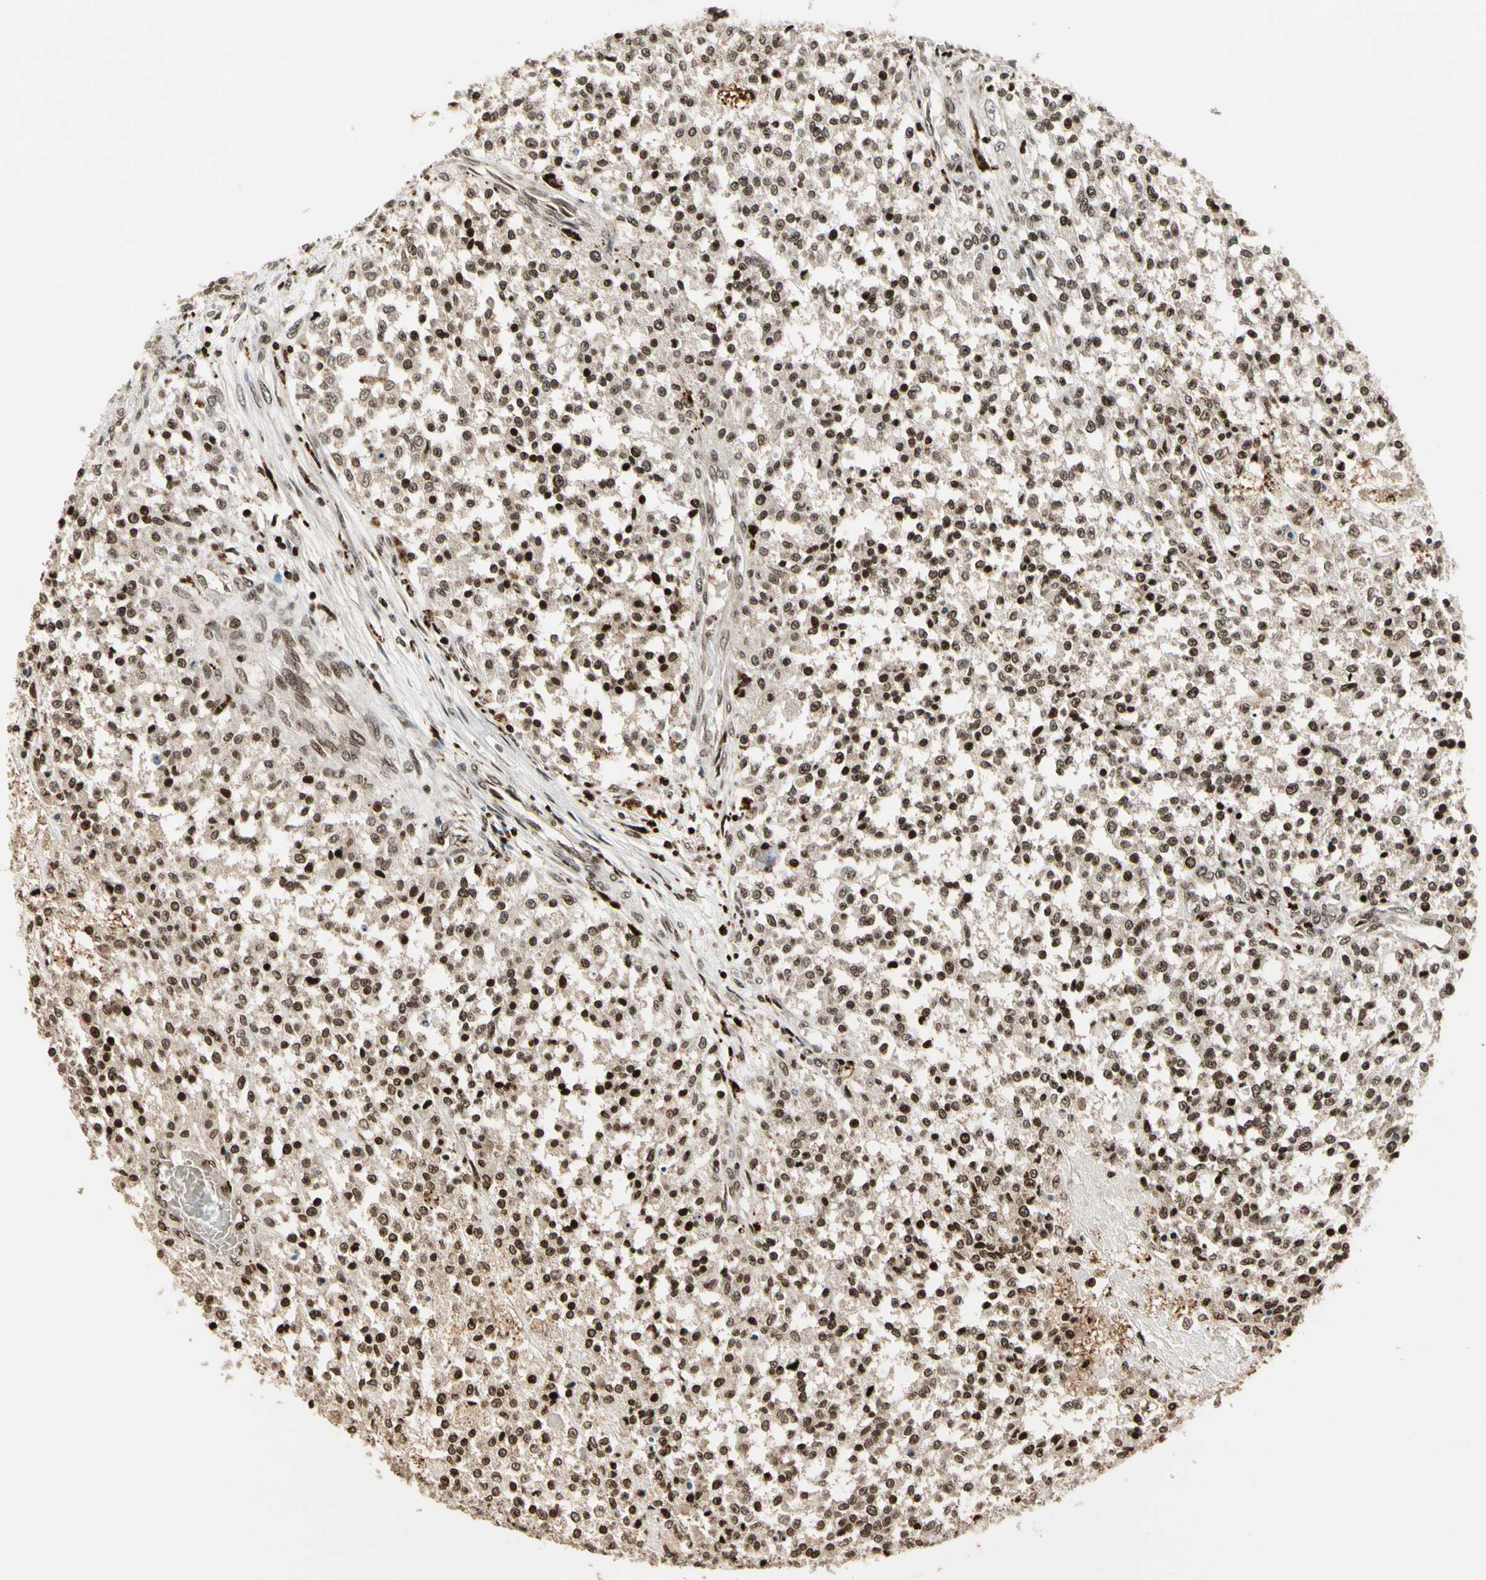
{"staining": {"intensity": "moderate", "quantity": ">75%", "location": "nuclear"}, "tissue": "testis cancer", "cell_type": "Tumor cells", "image_type": "cancer", "snomed": [{"axis": "morphology", "description": "Seminoma, NOS"}, {"axis": "topography", "description": "Testis"}], "caption": "Immunohistochemistry (IHC) photomicrograph of human seminoma (testis) stained for a protein (brown), which reveals medium levels of moderate nuclear expression in approximately >75% of tumor cells.", "gene": "TSHZ3", "patient": {"sex": "male", "age": 59}}